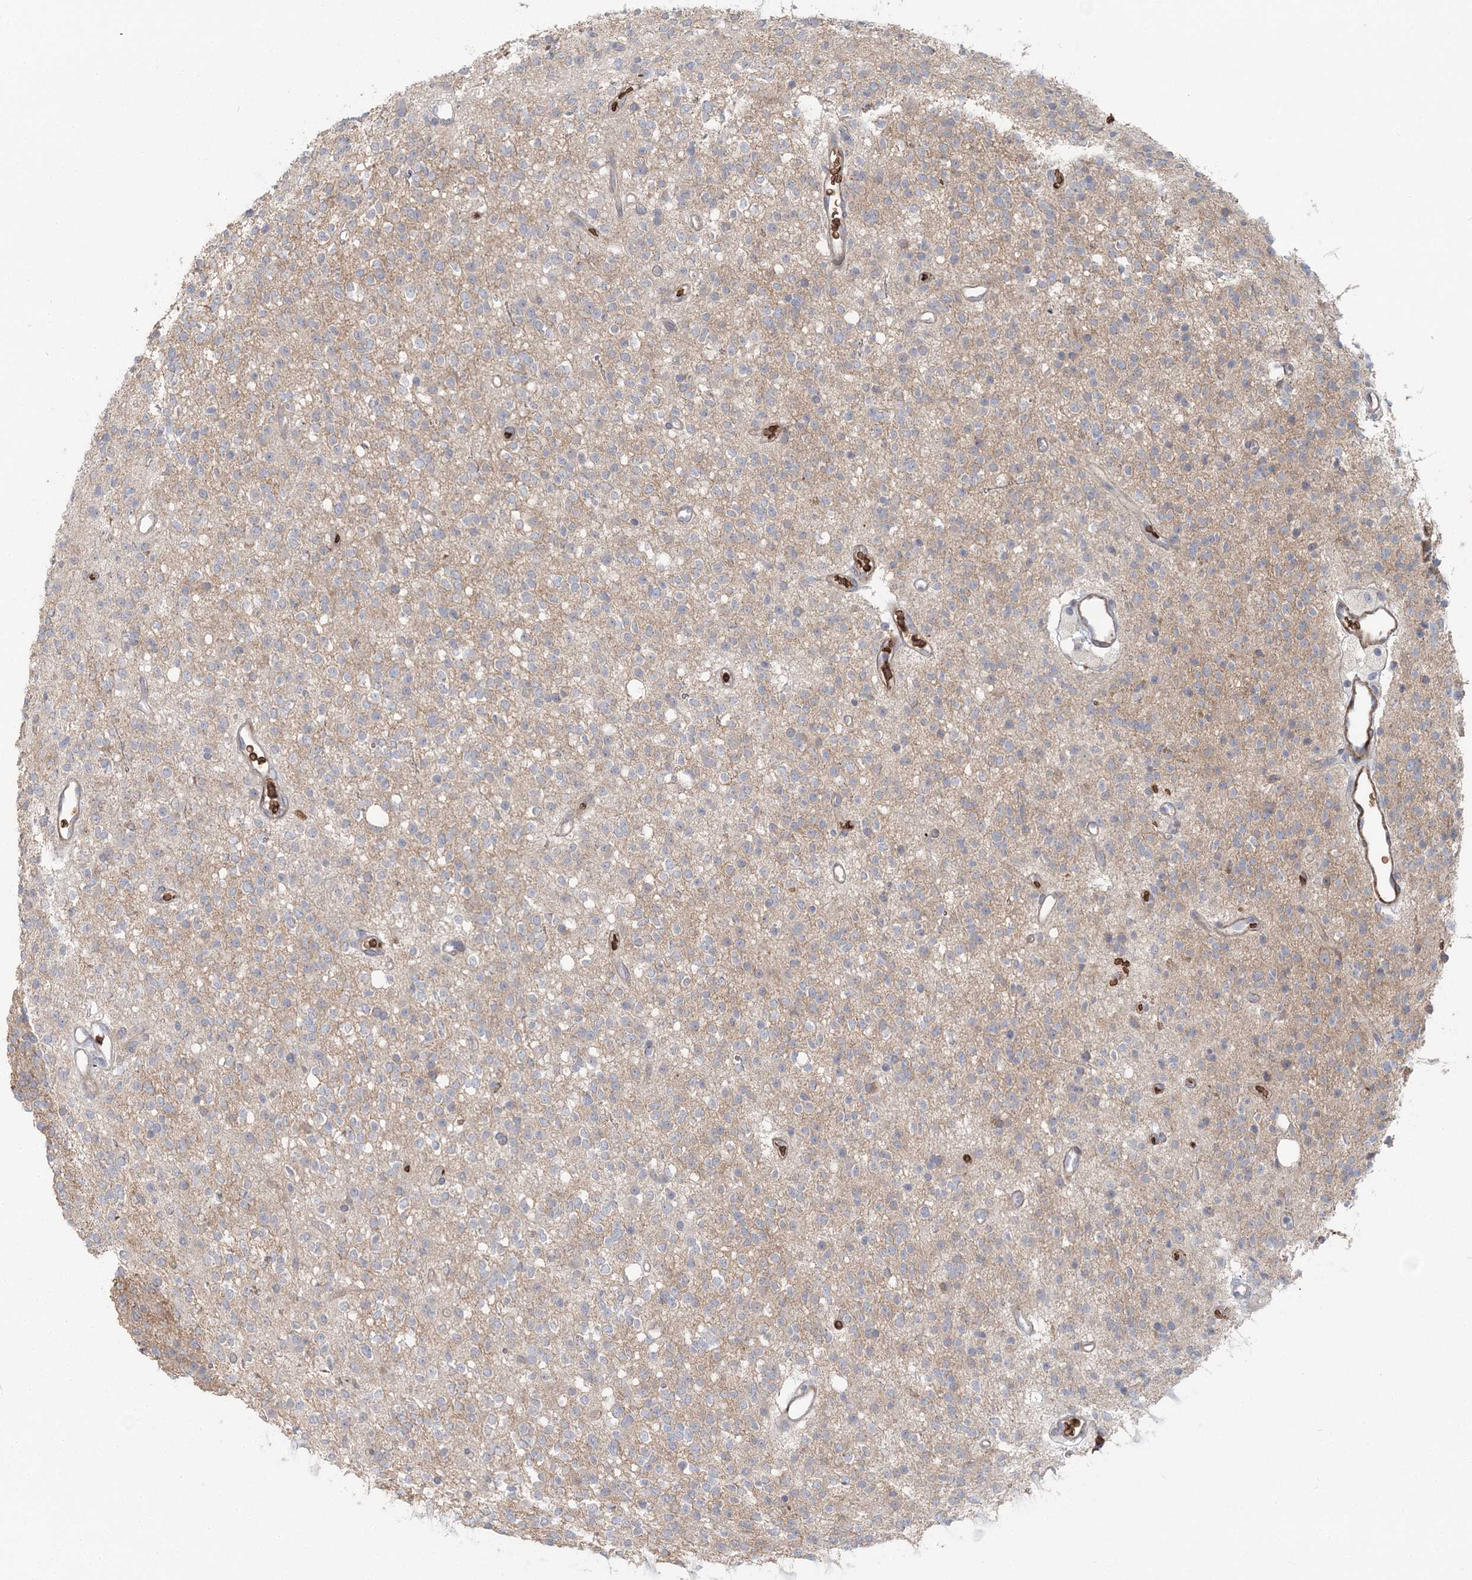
{"staining": {"intensity": "negative", "quantity": "none", "location": "none"}, "tissue": "glioma", "cell_type": "Tumor cells", "image_type": "cancer", "snomed": [{"axis": "morphology", "description": "Glioma, malignant, High grade"}, {"axis": "topography", "description": "Brain"}], "caption": "Immunohistochemistry histopathology image of neoplastic tissue: malignant glioma (high-grade) stained with DAB (3,3'-diaminobenzidine) shows no significant protein staining in tumor cells.", "gene": "SERINC1", "patient": {"sex": "male", "age": 34}}